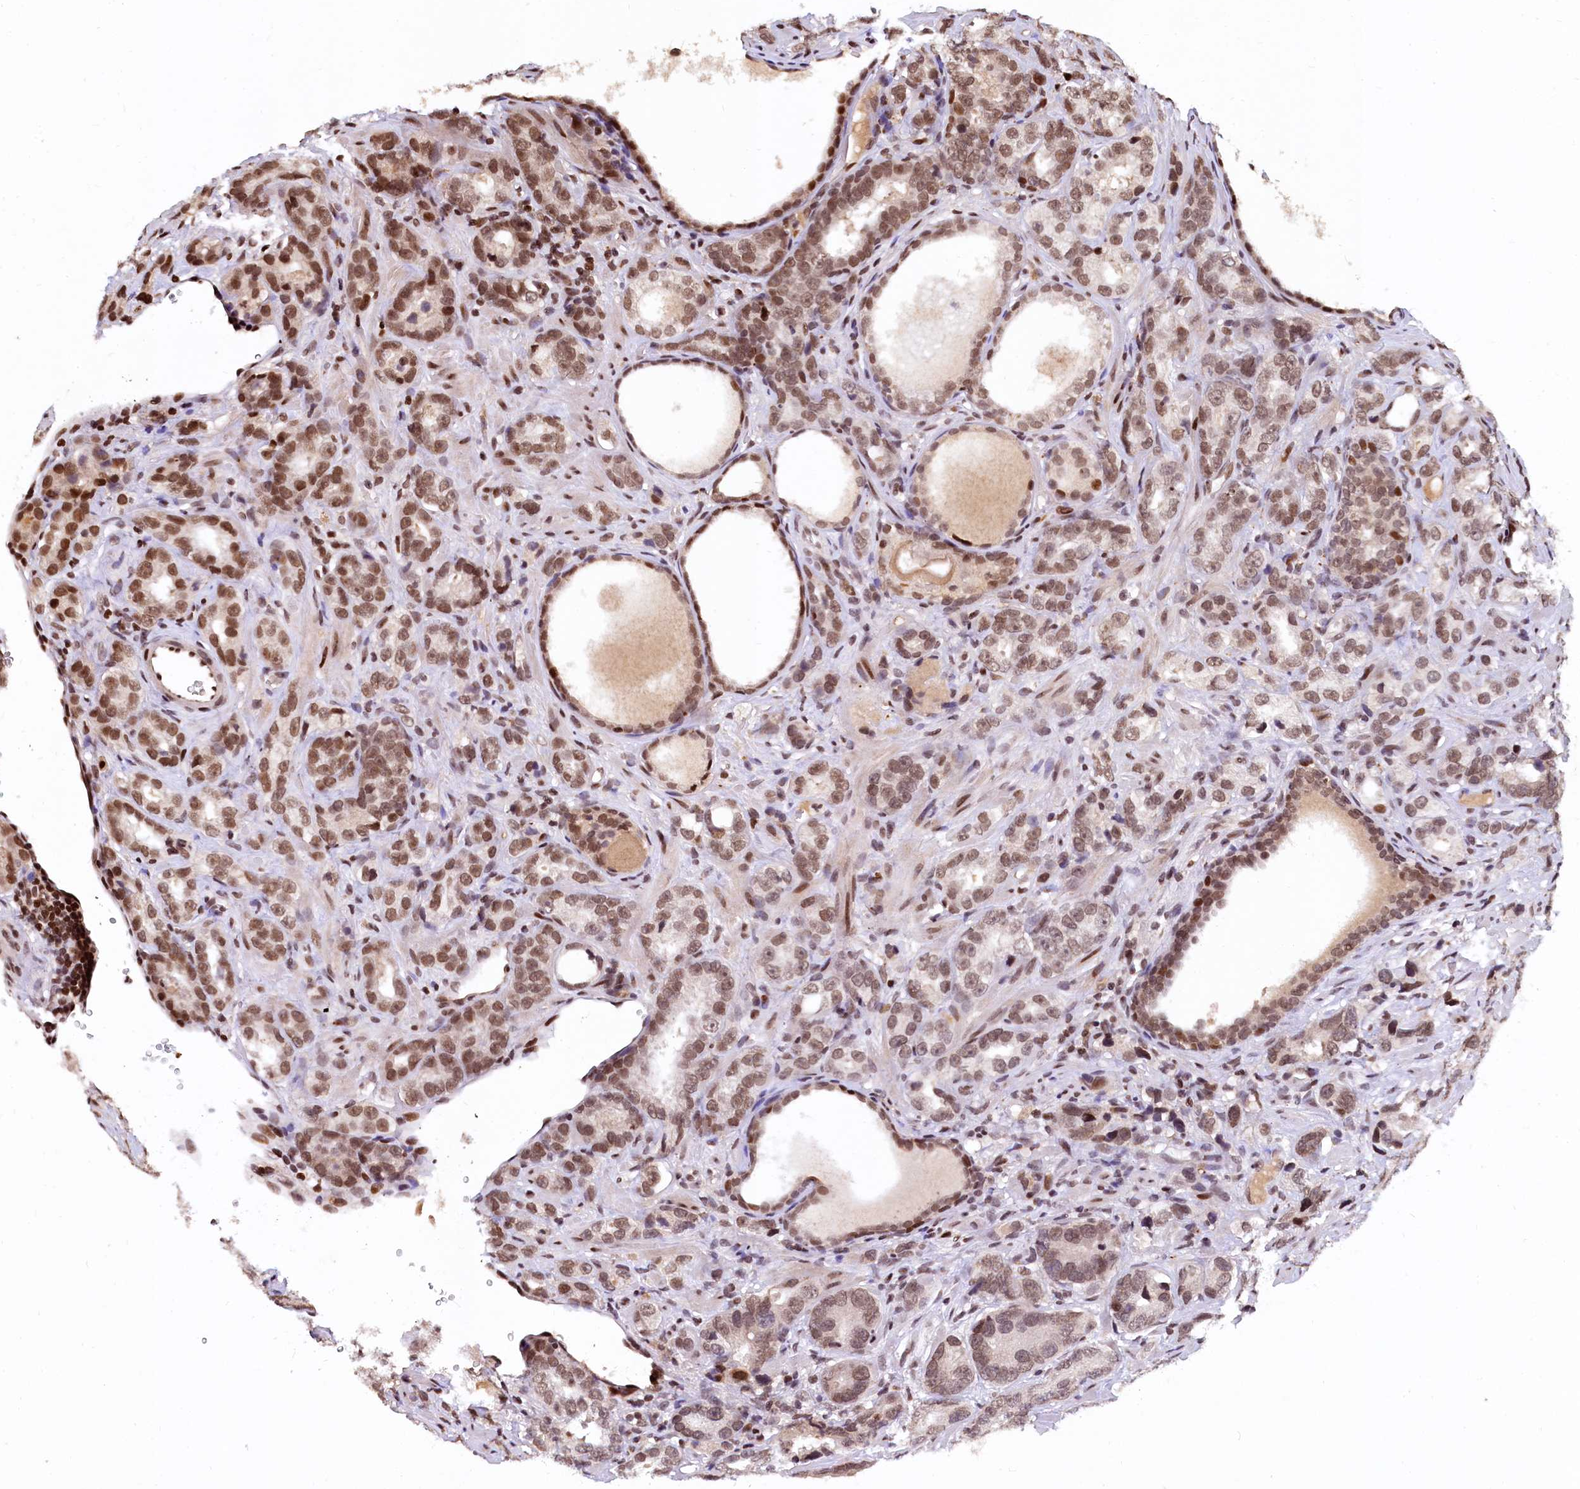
{"staining": {"intensity": "moderate", "quantity": ">75%", "location": "cytoplasmic/membranous,nuclear"}, "tissue": "prostate cancer", "cell_type": "Tumor cells", "image_type": "cancer", "snomed": [{"axis": "morphology", "description": "Adenocarcinoma, High grade"}, {"axis": "topography", "description": "Prostate"}], "caption": "Tumor cells exhibit medium levels of moderate cytoplasmic/membranous and nuclear expression in about >75% of cells in human prostate cancer. (DAB (3,3'-diaminobenzidine) = brown stain, brightfield microscopy at high magnification).", "gene": "FAM217B", "patient": {"sex": "male", "age": 62}}